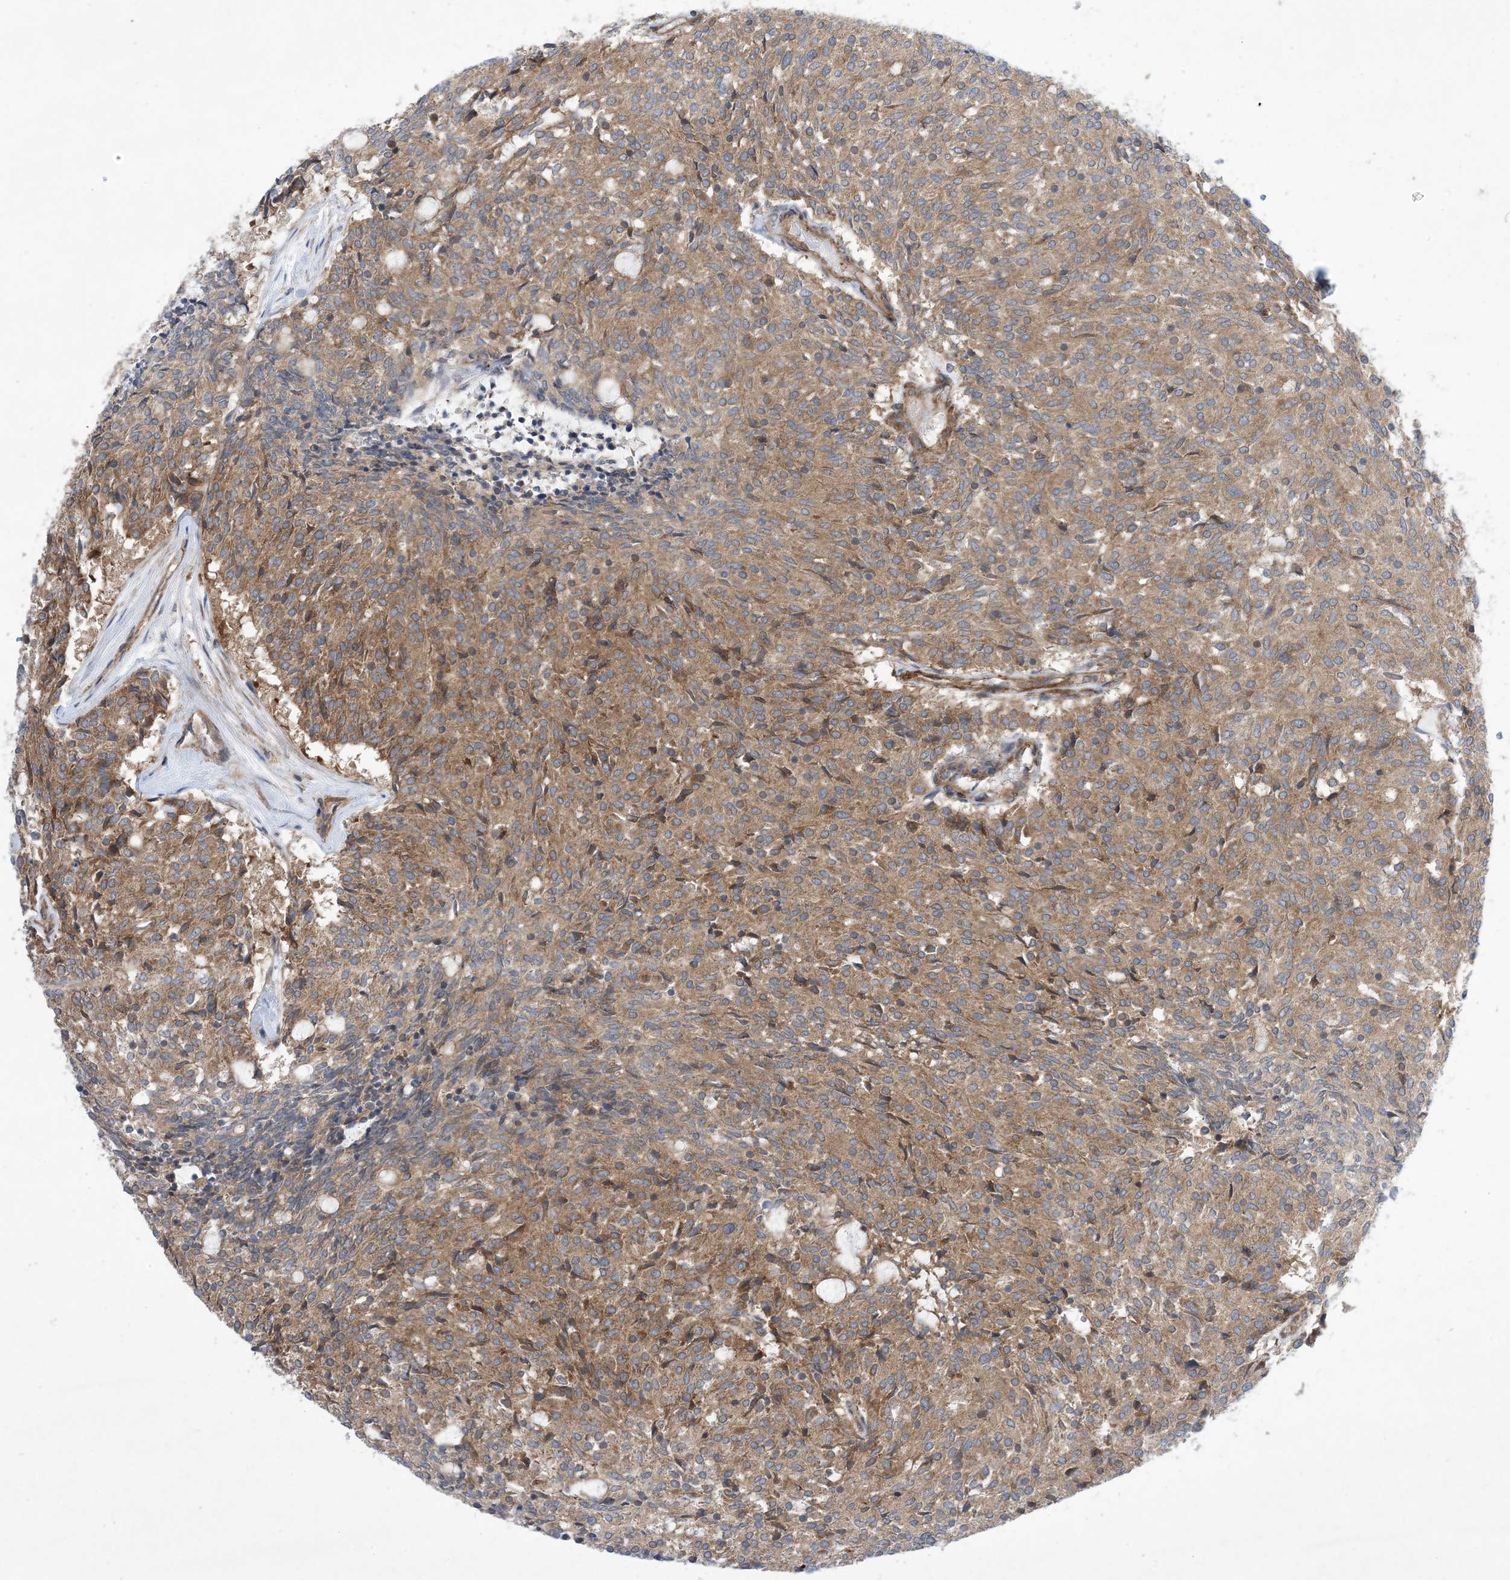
{"staining": {"intensity": "moderate", "quantity": ">75%", "location": "cytoplasmic/membranous"}, "tissue": "carcinoid", "cell_type": "Tumor cells", "image_type": "cancer", "snomed": [{"axis": "morphology", "description": "Carcinoid, malignant, NOS"}, {"axis": "topography", "description": "Pancreas"}], "caption": "High-magnification brightfield microscopy of carcinoid stained with DAB (brown) and counterstained with hematoxylin (blue). tumor cells exhibit moderate cytoplasmic/membranous expression is seen in approximately>75% of cells. Nuclei are stained in blue.", "gene": "EHBP1", "patient": {"sex": "female", "age": 54}}